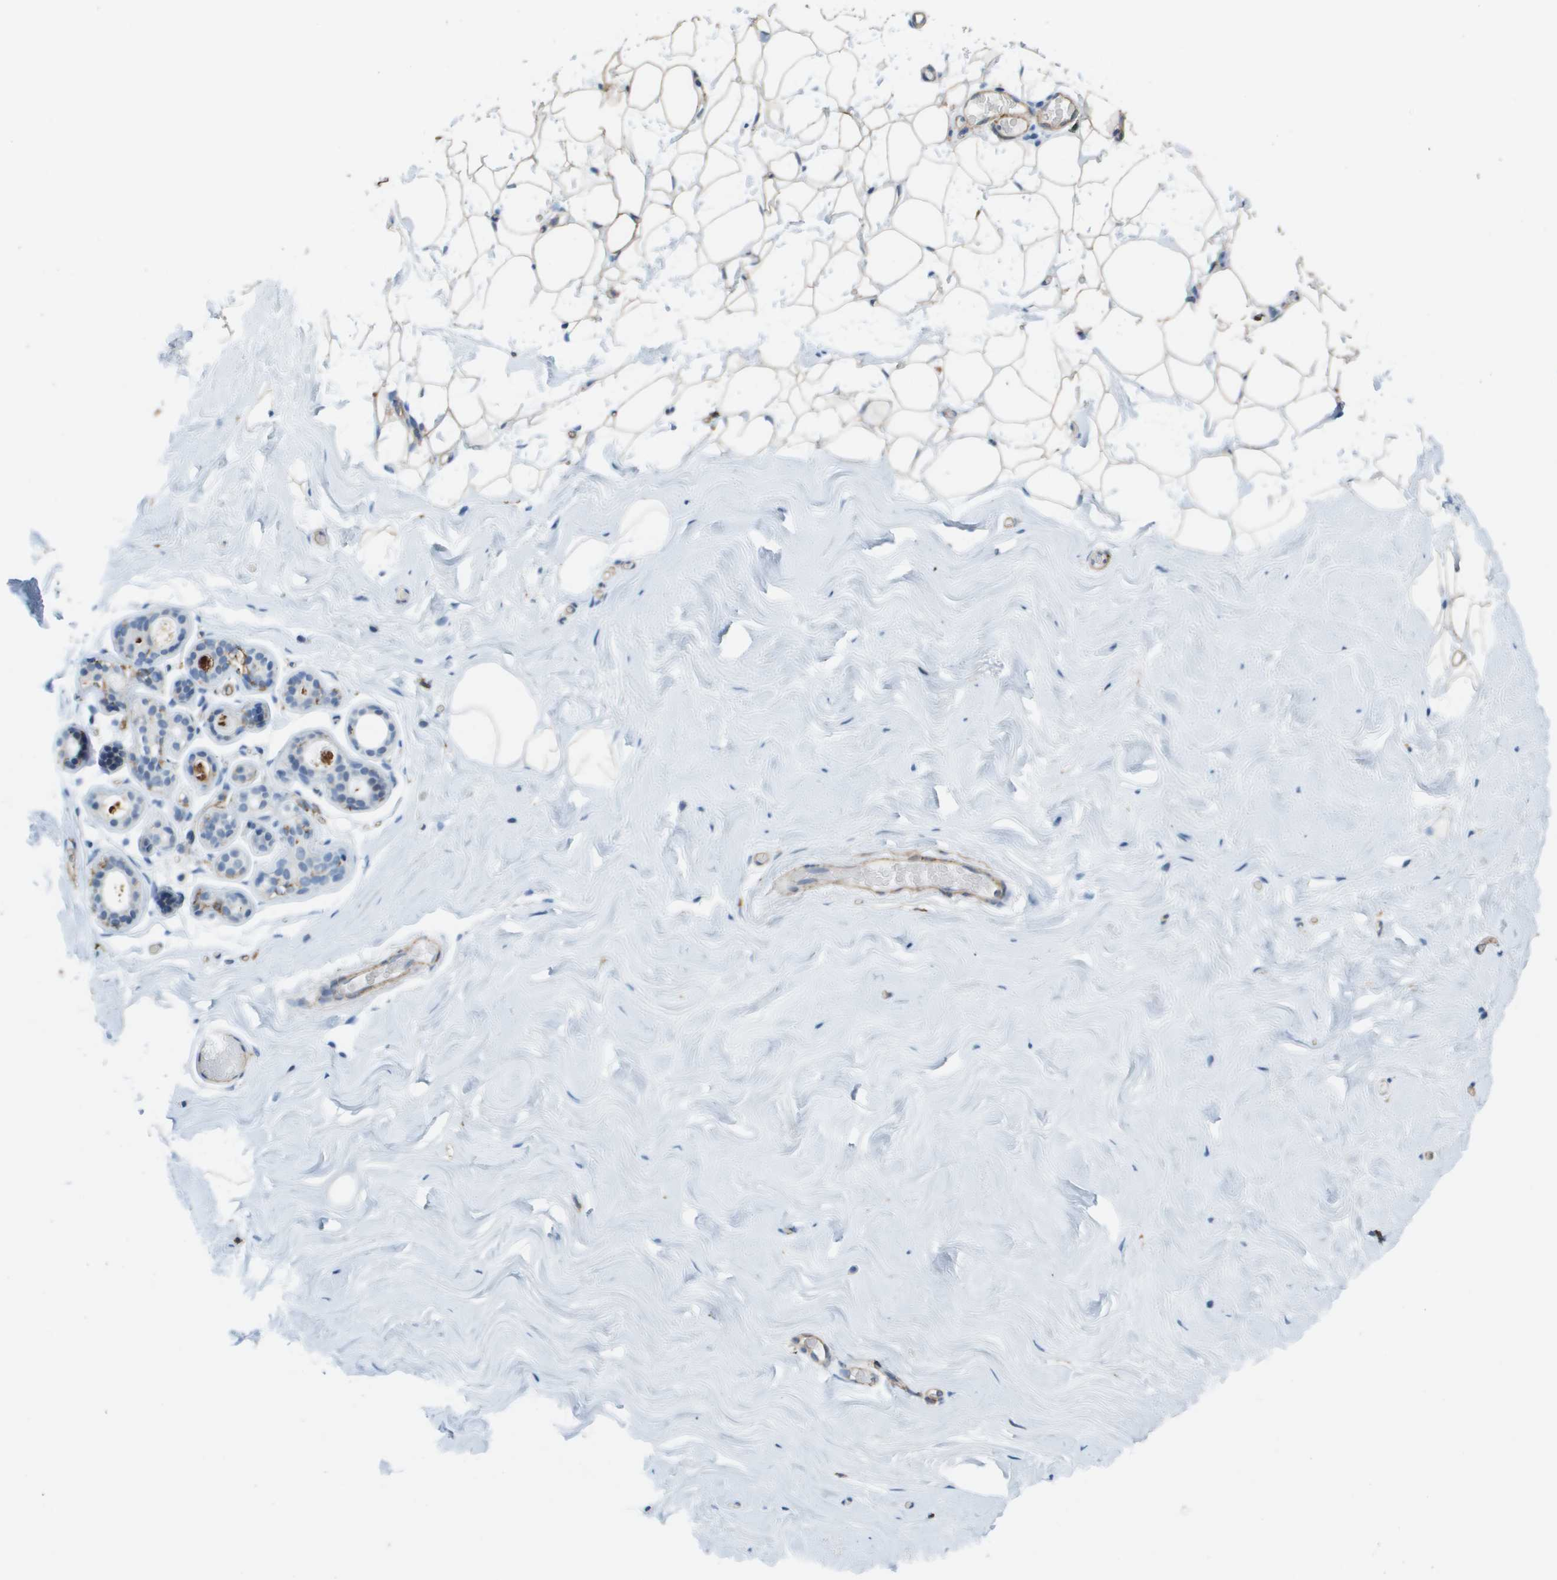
{"staining": {"intensity": "negative", "quantity": "none", "location": "none"}, "tissue": "breast", "cell_type": "Adipocytes", "image_type": "normal", "snomed": [{"axis": "morphology", "description": "Normal tissue, NOS"}, {"axis": "topography", "description": "Breast"}], "caption": "Immunohistochemistry (IHC) of normal breast displays no staining in adipocytes. (Brightfield microscopy of DAB immunohistochemistry at high magnification).", "gene": "ZBTB43", "patient": {"sex": "female", "age": 75}}